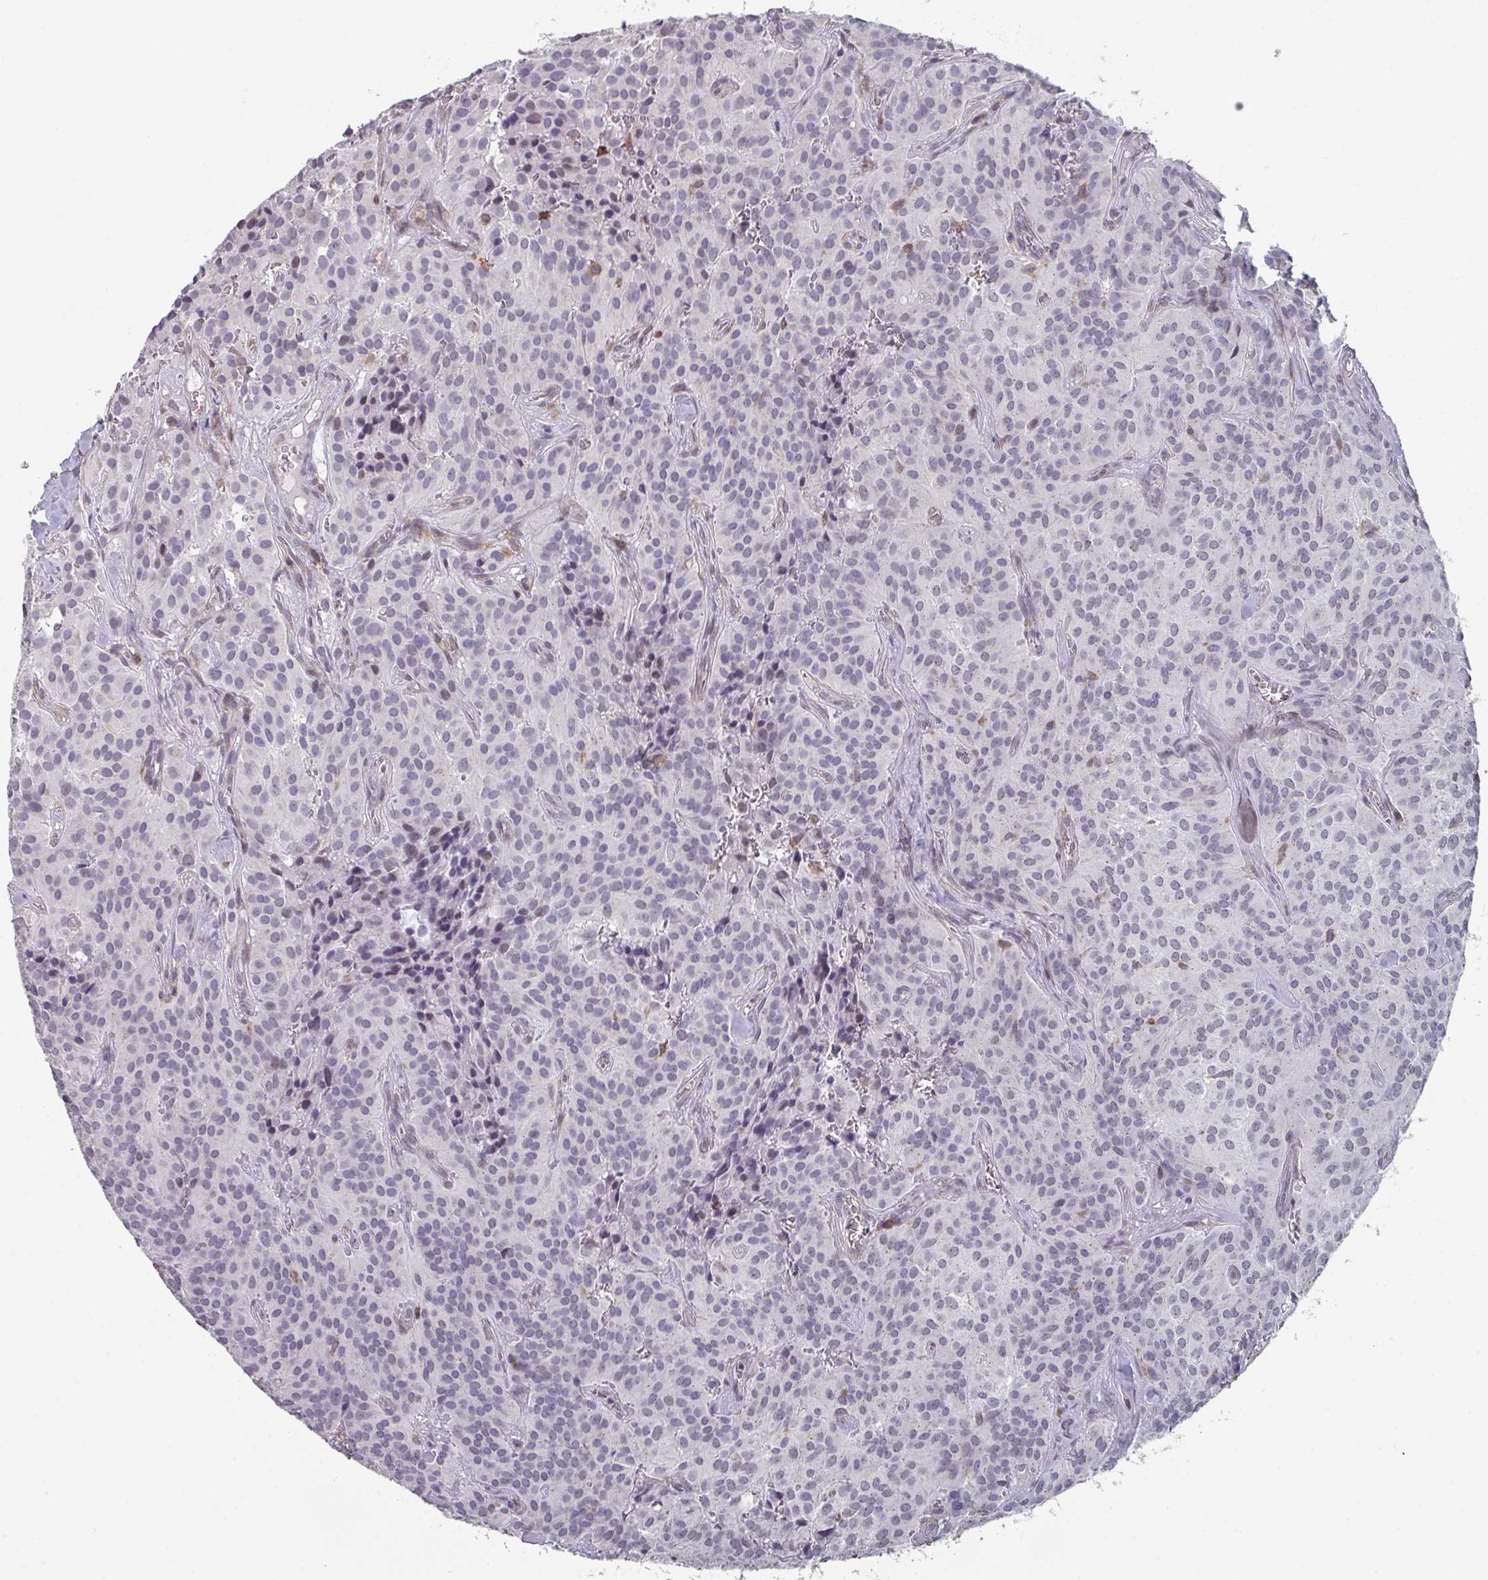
{"staining": {"intensity": "negative", "quantity": "none", "location": "none"}, "tissue": "glioma", "cell_type": "Tumor cells", "image_type": "cancer", "snomed": [{"axis": "morphology", "description": "Glioma, malignant, Low grade"}, {"axis": "topography", "description": "Brain"}], "caption": "Low-grade glioma (malignant) was stained to show a protein in brown. There is no significant expression in tumor cells.", "gene": "RASAL3", "patient": {"sex": "male", "age": 42}}